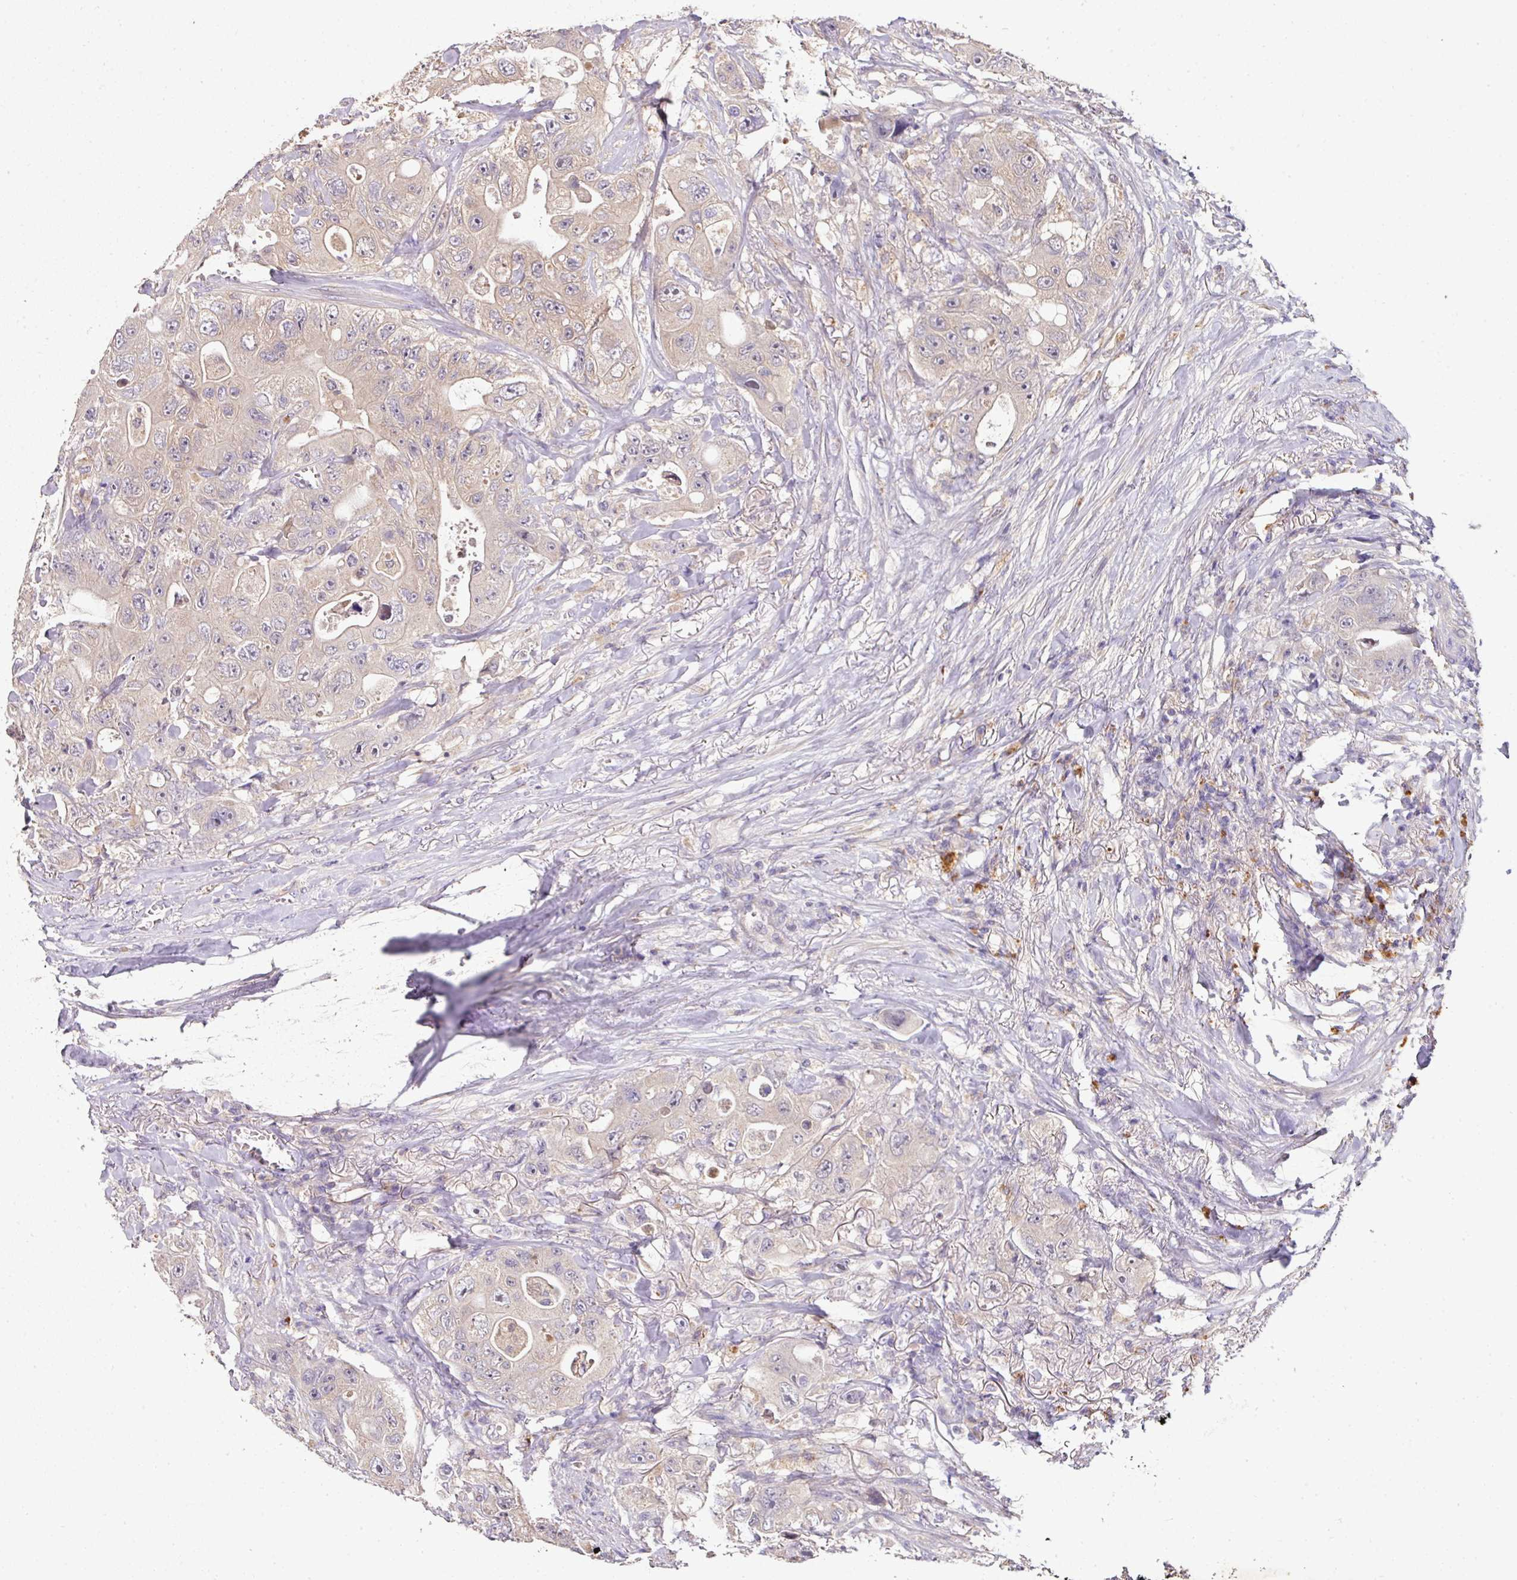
{"staining": {"intensity": "negative", "quantity": "none", "location": "none"}, "tissue": "colorectal cancer", "cell_type": "Tumor cells", "image_type": "cancer", "snomed": [{"axis": "morphology", "description": "Adenocarcinoma, NOS"}, {"axis": "topography", "description": "Colon"}], "caption": "An IHC image of colorectal cancer (adenocarcinoma) is shown. There is no staining in tumor cells of colorectal cancer (adenocarcinoma).", "gene": "AEBP2", "patient": {"sex": "female", "age": 46}}